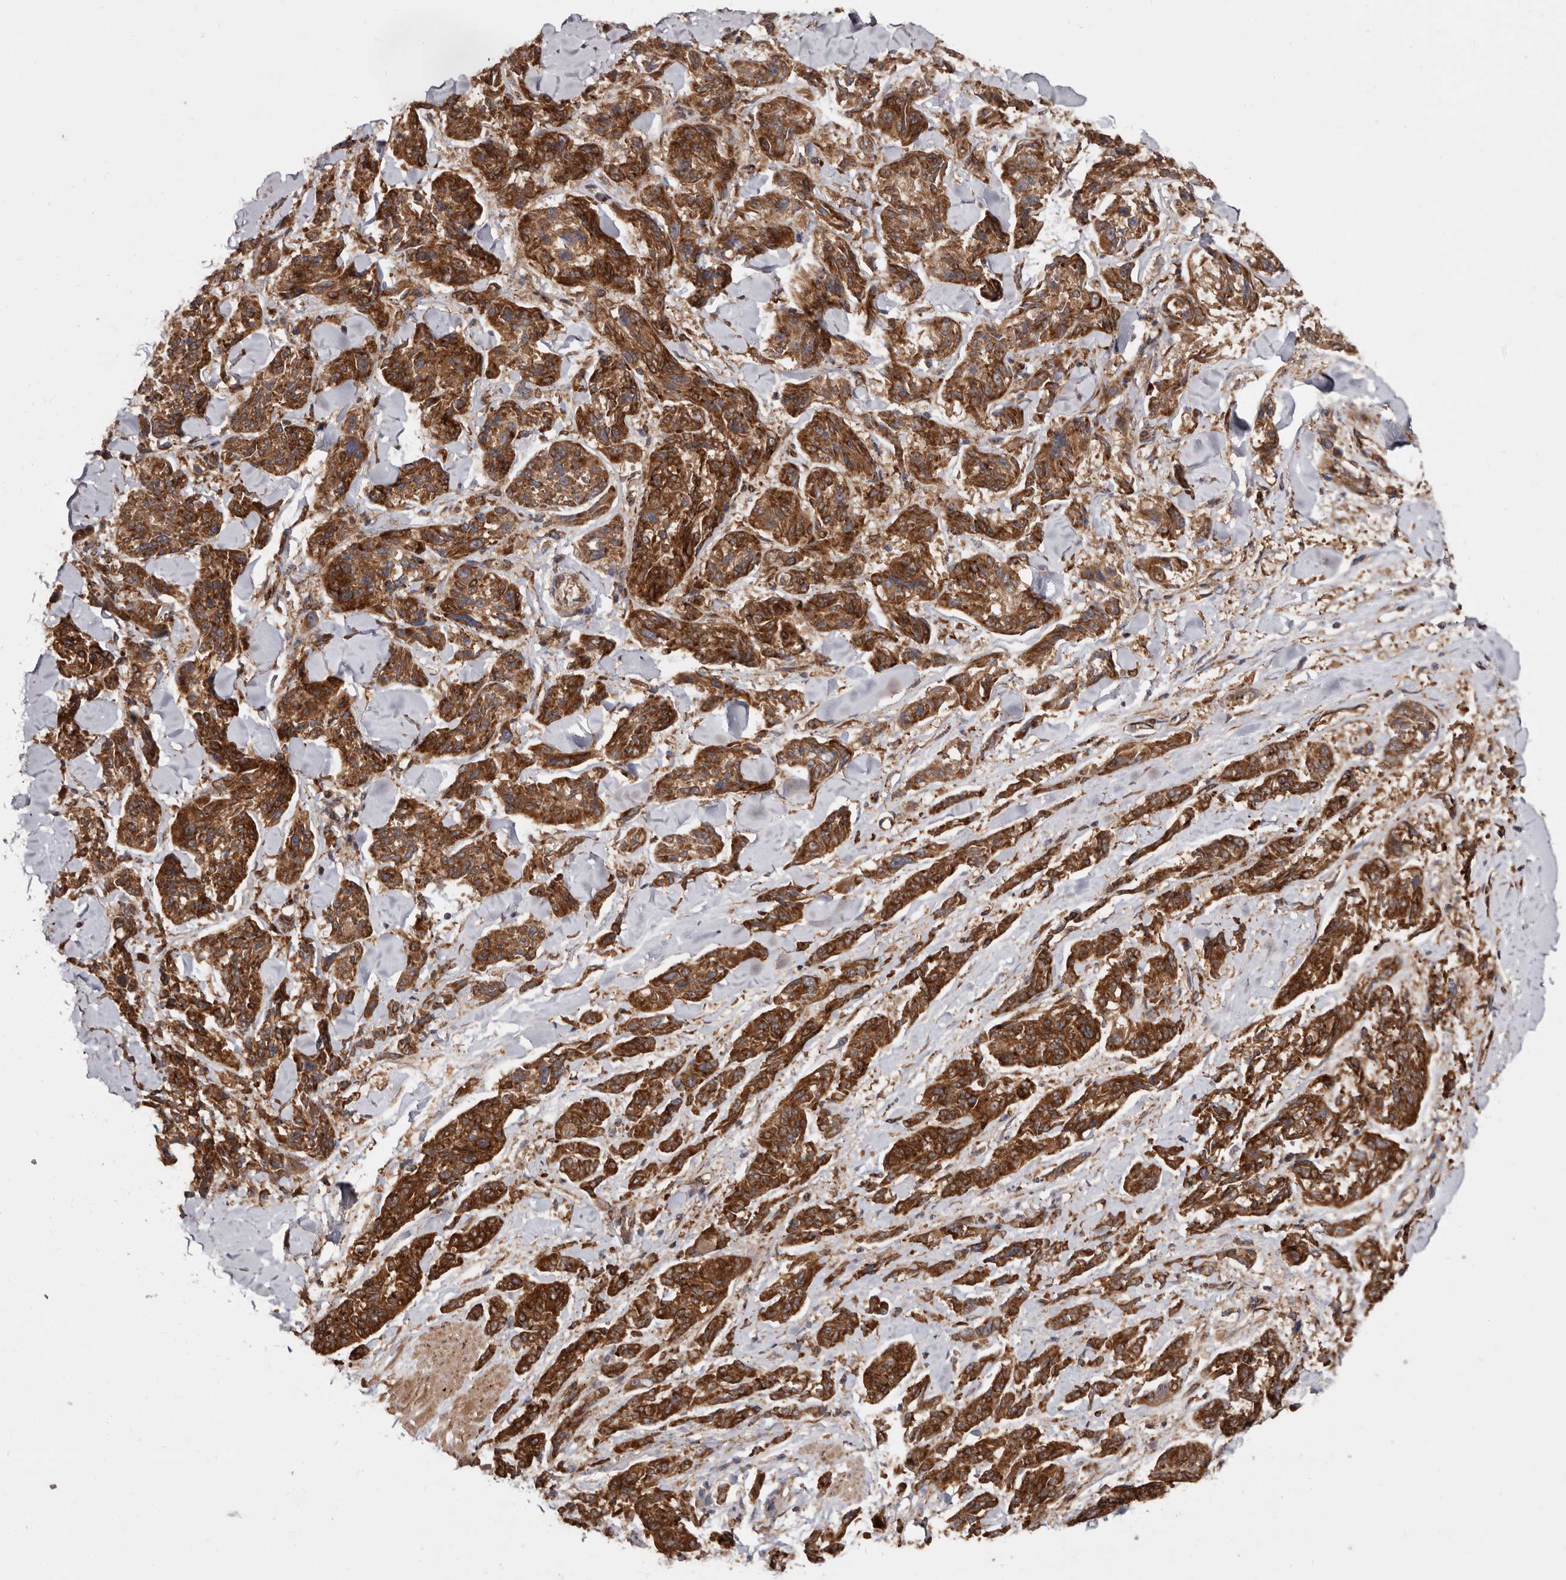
{"staining": {"intensity": "strong", "quantity": ">75%", "location": "cytoplasmic/membranous"}, "tissue": "melanoma", "cell_type": "Tumor cells", "image_type": "cancer", "snomed": [{"axis": "morphology", "description": "Malignant melanoma, NOS"}, {"axis": "topography", "description": "Skin"}], "caption": "There is high levels of strong cytoplasmic/membranous positivity in tumor cells of melanoma, as demonstrated by immunohistochemical staining (brown color).", "gene": "FLAD1", "patient": {"sex": "male", "age": 53}}